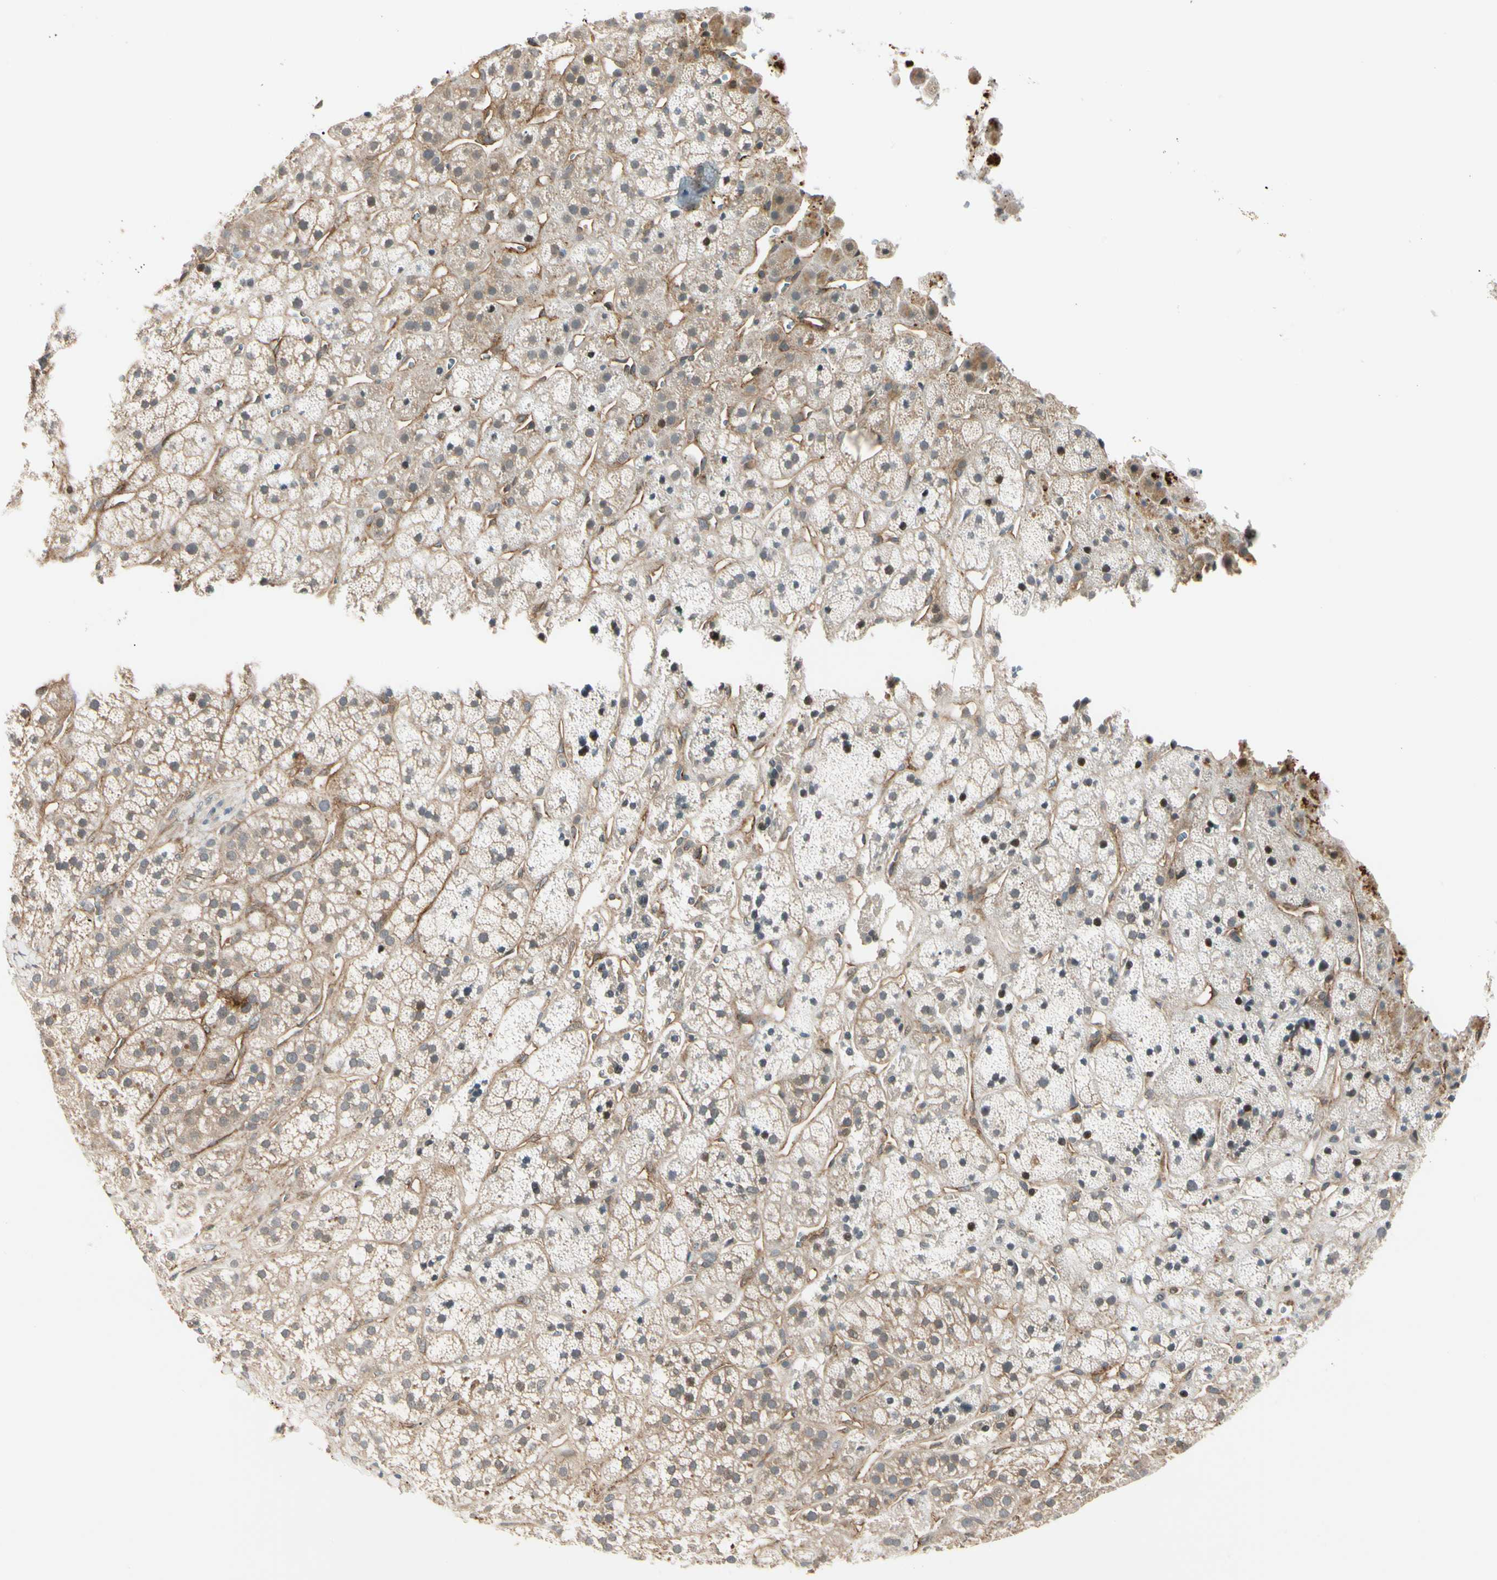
{"staining": {"intensity": "moderate", "quantity": ">75%", "location": "cytoplasmic/membranous"}, "tissue": "adrenal gland", "cell_type": "Glandular cells", "image_type": "normal", "snomed": [{"axis": "morphology", "description": "Normal tissue, NOS"}, {"axis": "topography", "description": "Adrenal gland"}], "caption": "This image displays benign adrenal gland stained with IHC to label a protein in brown. The cytoplasmic/membranous of glandular cells show moderate positivity for the protein. Nuclei are counter-stained blue.", "gene": "F2R", "patient": {"sex": "male", "age": 56}}